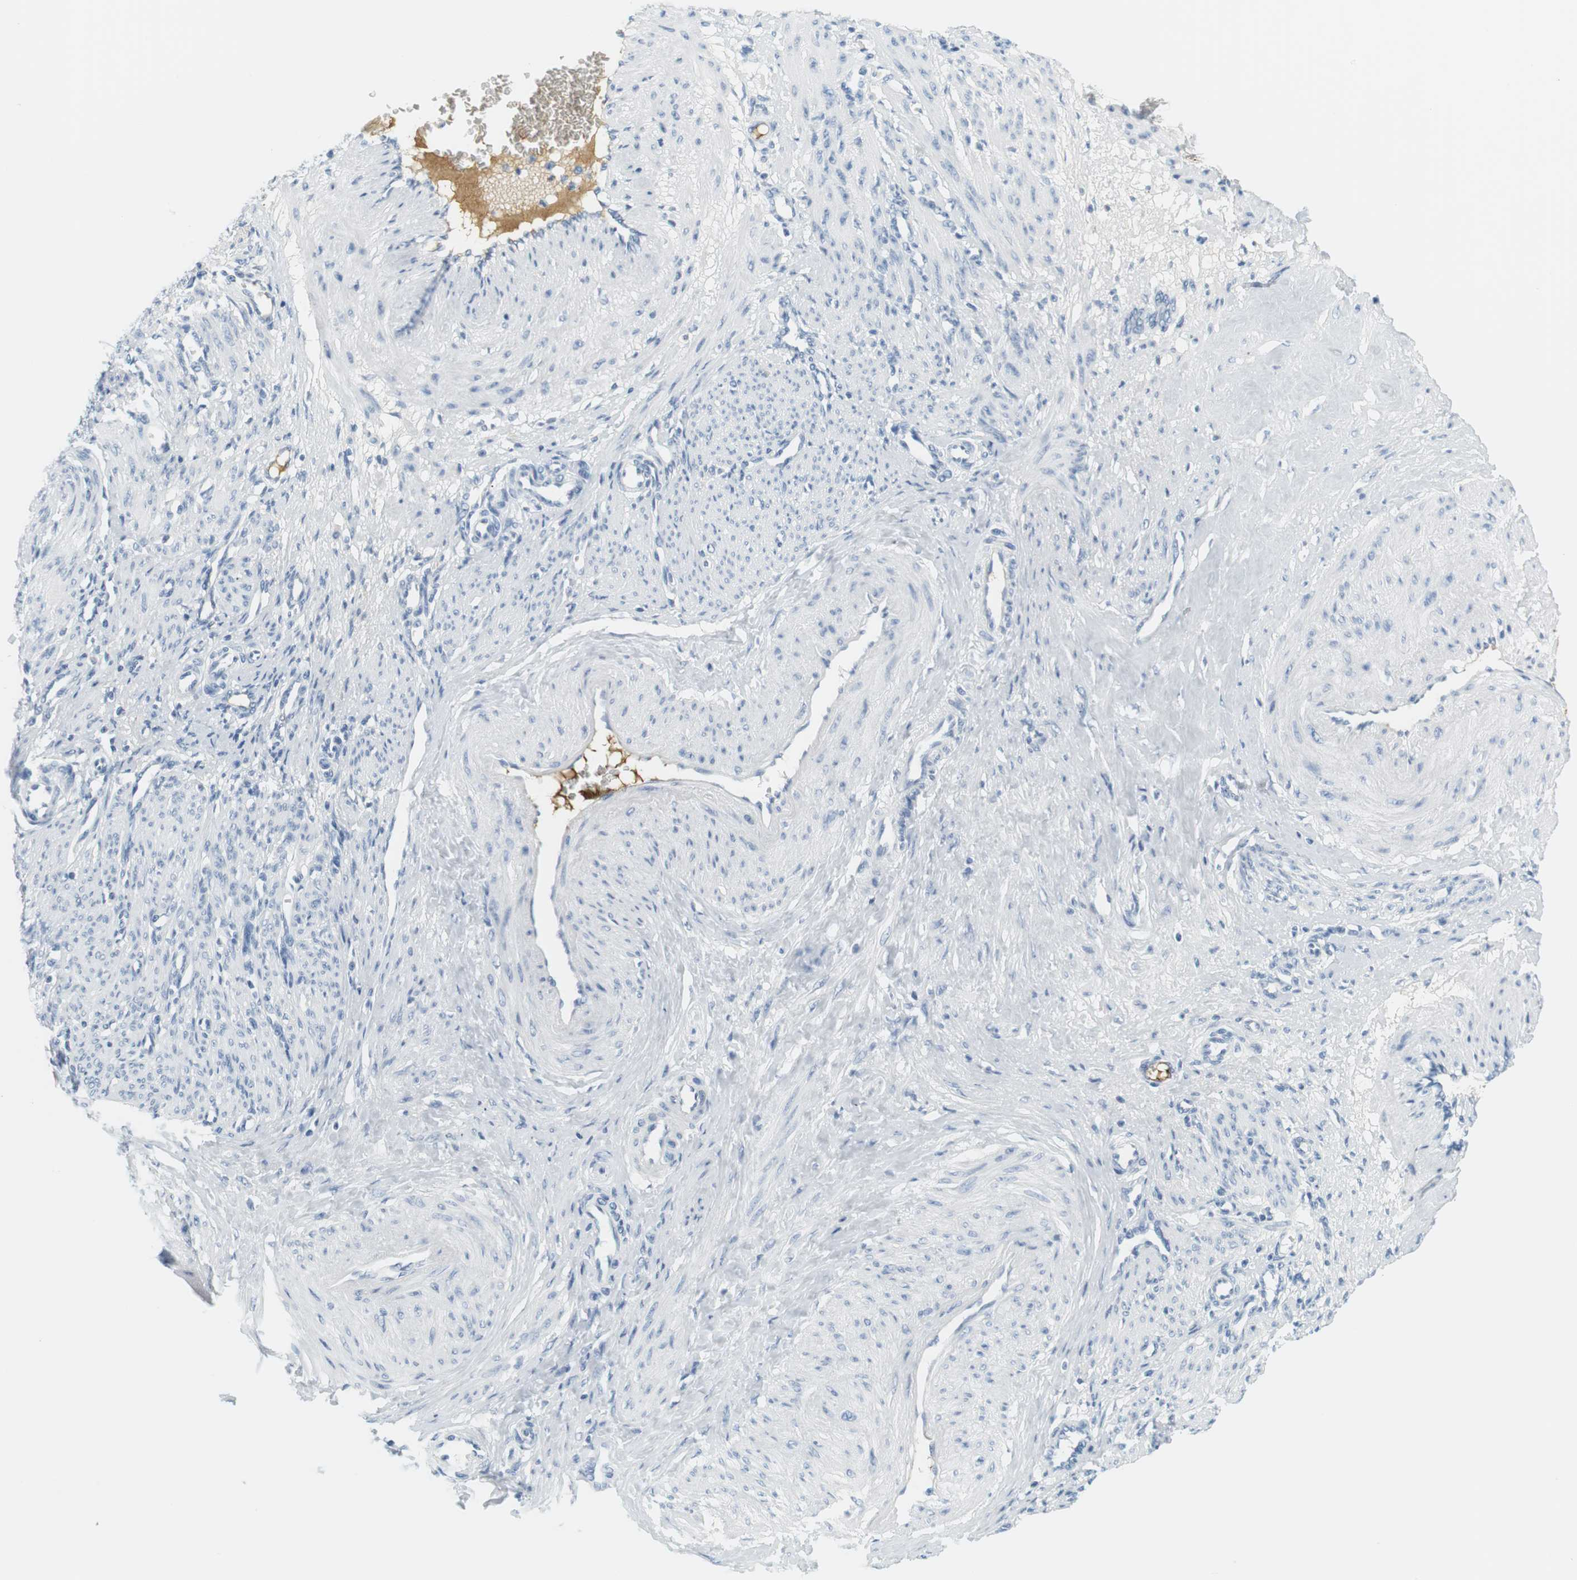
{"staining": {"intensity": "negative", "quantity": "none", "location": "none"}, "tissue": "smooth muscle", "cell_type": "Smooth muscle cells", "image_type": "normal", "snomed": [{"axis": "morphology", "description": "Normal tissue, NOS"}, {"axis": "topography", "description": "Endometrium"}], "caption": "Histopathology image shows no protein positivity in smooth muscle cells of normal smooth muscle.", "gene": "APOB", "patient": {"sex": "female", "age": 33}}